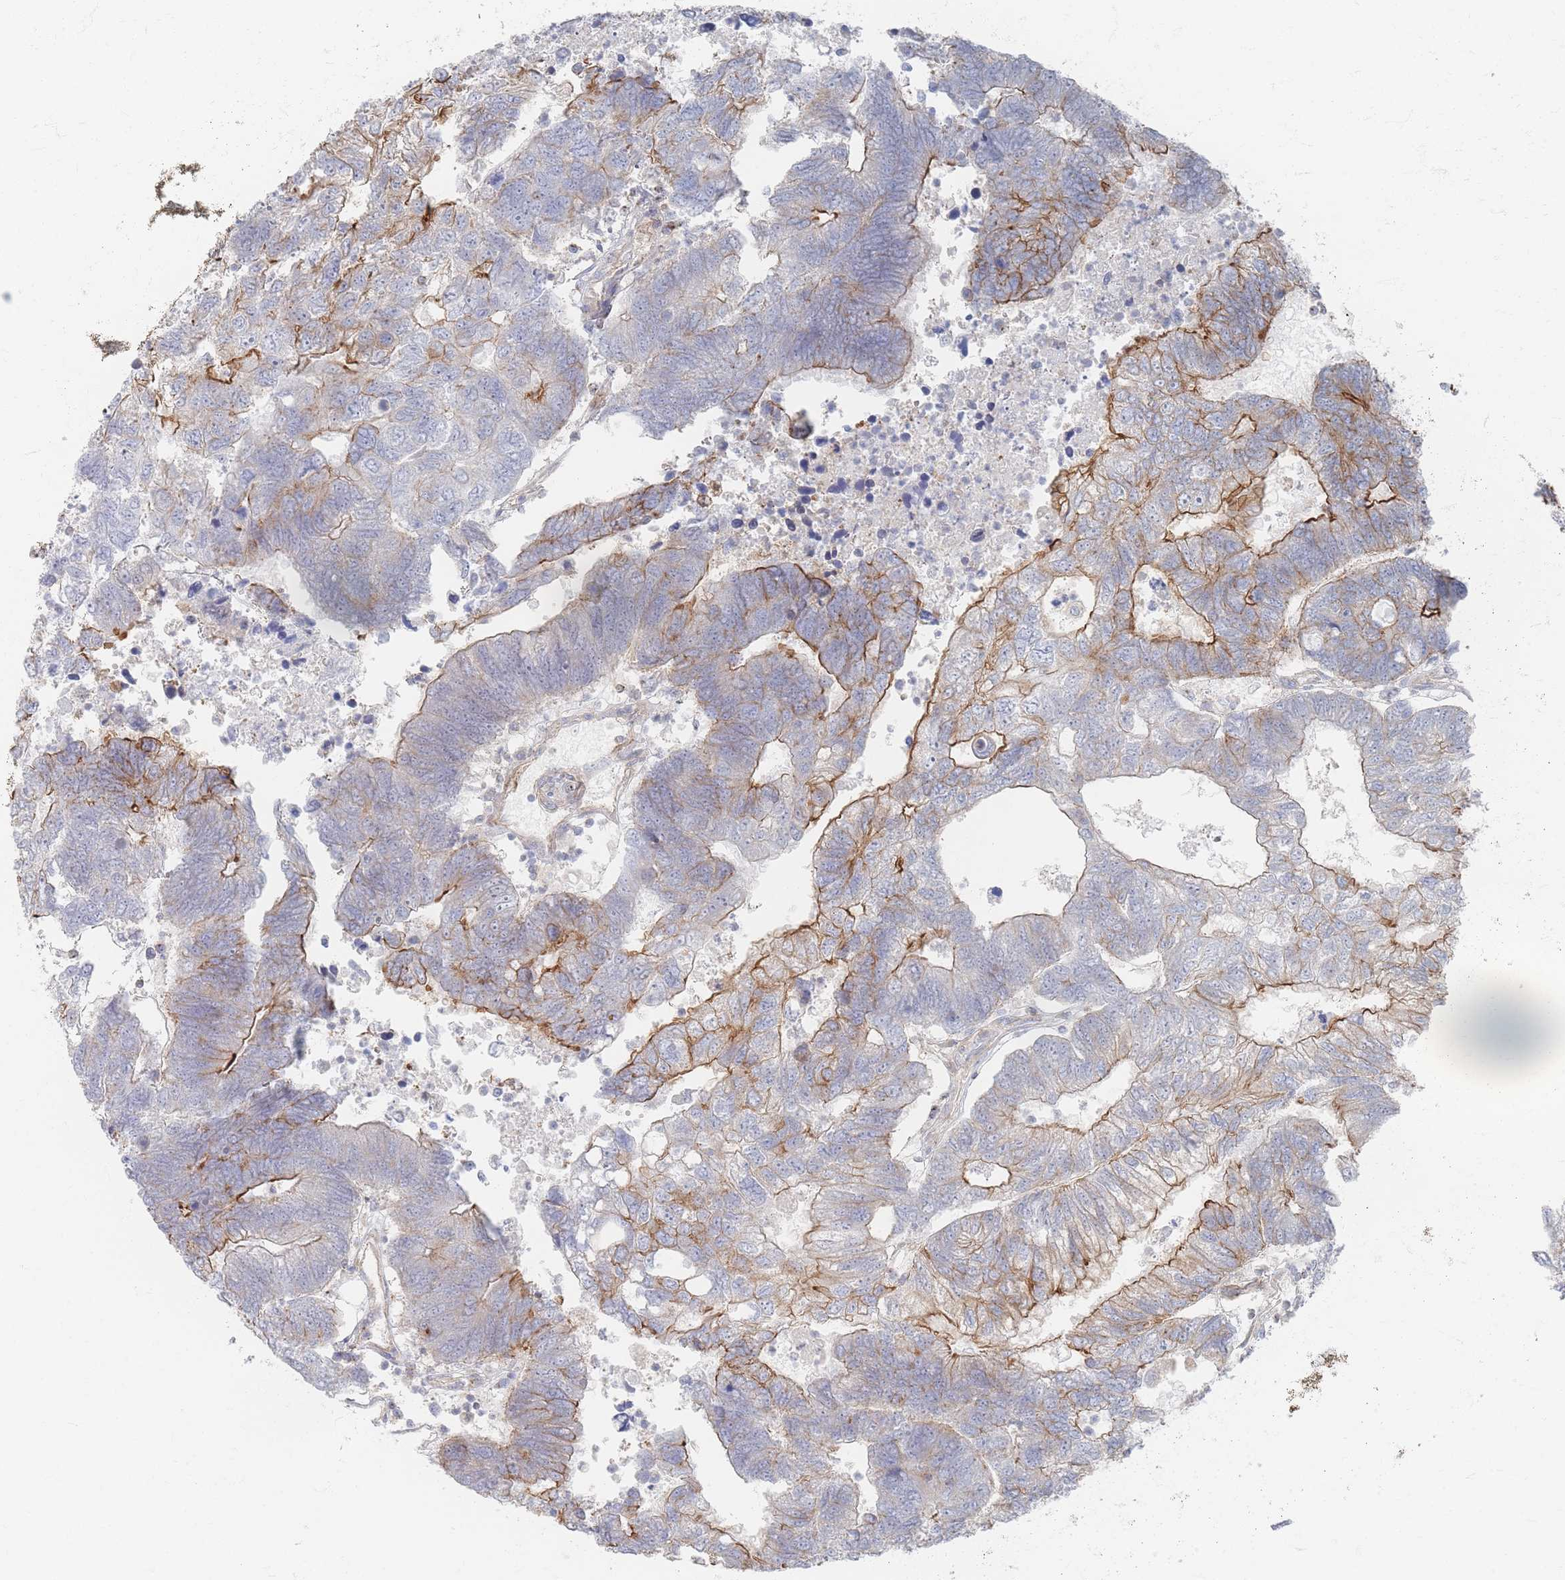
{"staining": {"intensity": "moderate", "quantity": "25%-75%", "location": "cytoplasmic/membranous"}, "tissue": "colorectal cancer", "cell_type": "Tumor cells", "image_type": "cancer", "snomed": [{"axis": "morphology", "description": "Adenocarcinoma, NOS"}, {"axis": "topography", "description": "Colon"}], "caption": "A brown stain shows moderate cytoplasmic/membranous expression of a protein in colorectal adenocarcinoma tumor cells.", "gene": "GNB1", "patient": {"sex": "female", "age": 48}}